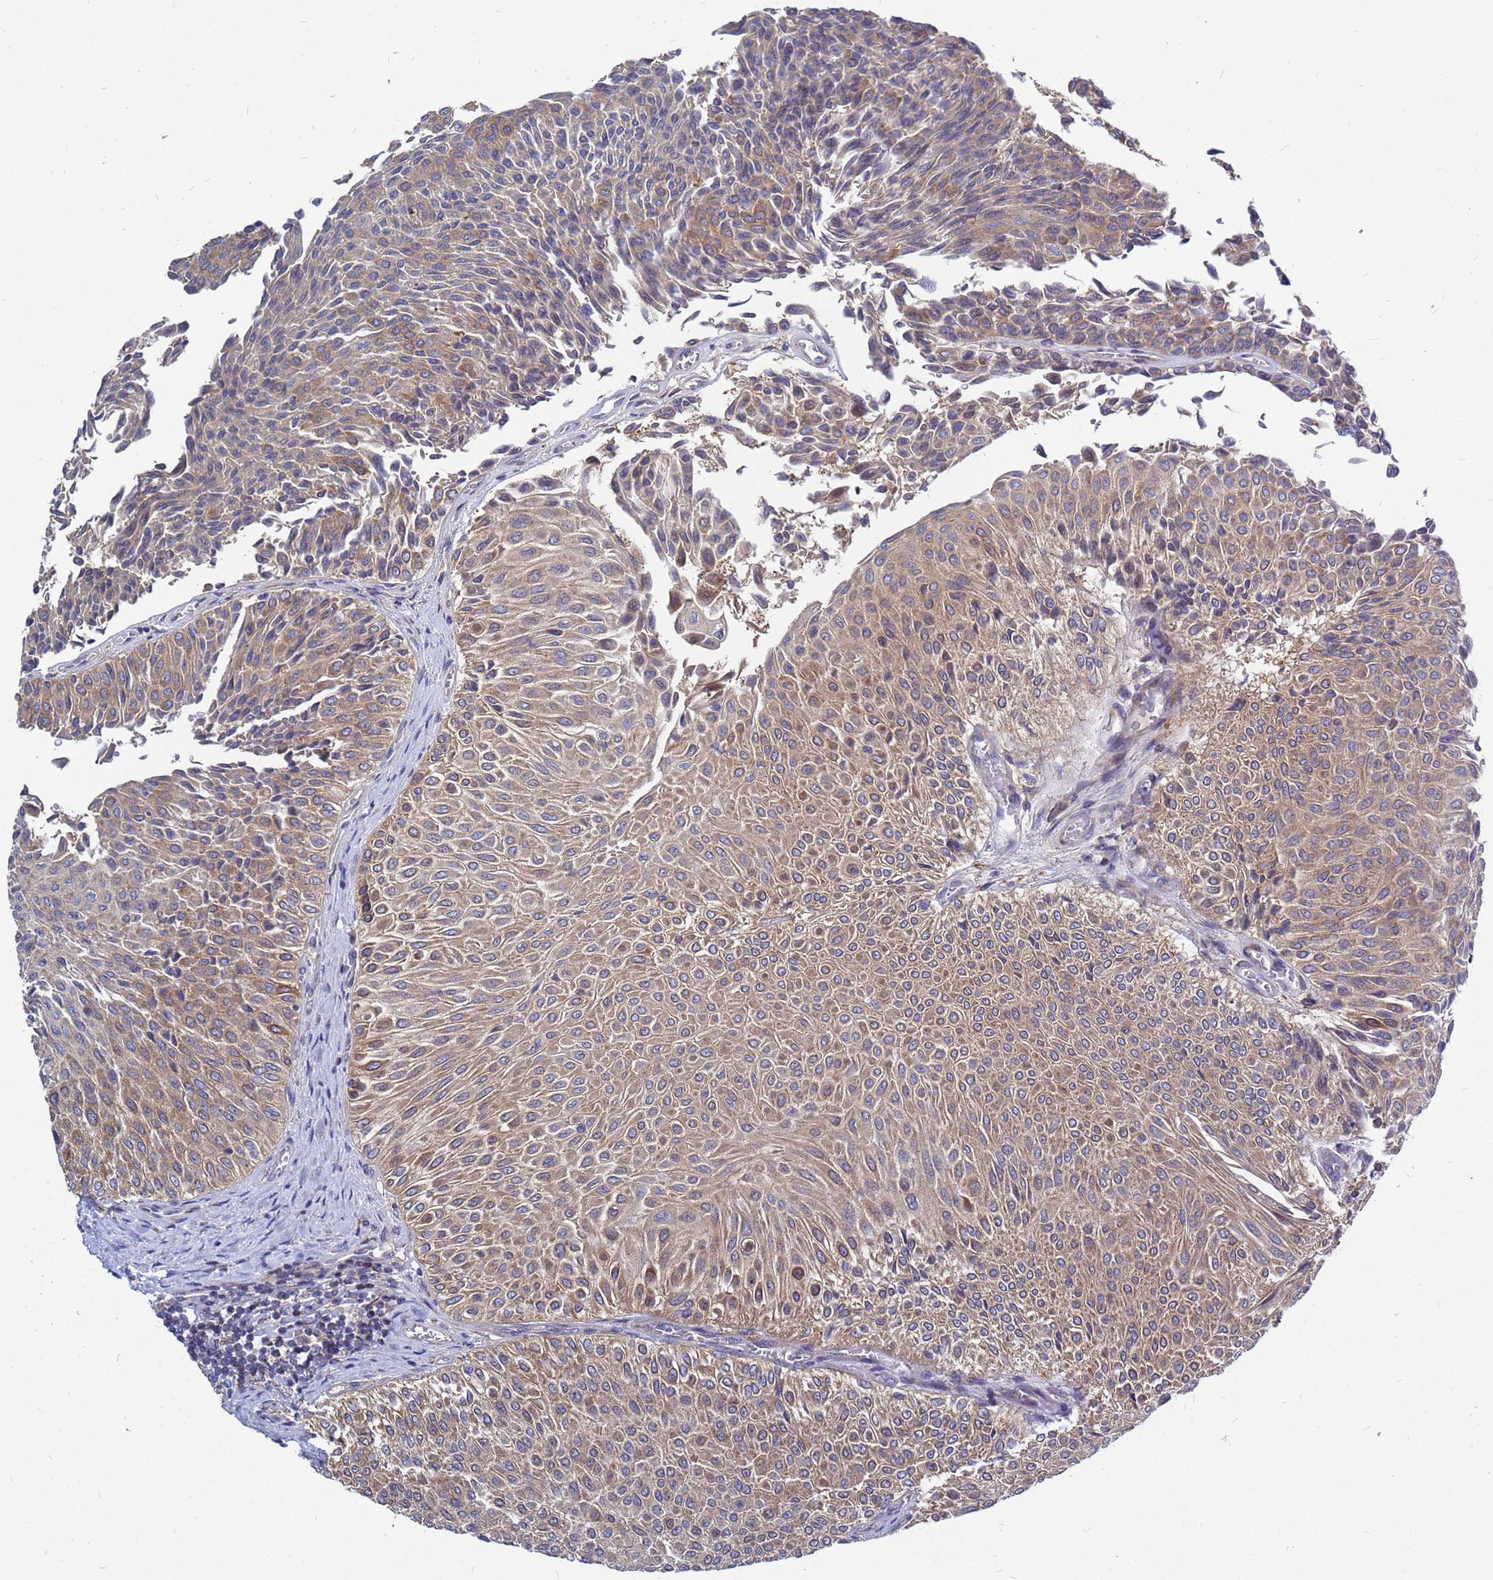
{"staining": {"intensity": "moderate", "quantity": ">75%", "location": "cytoplasmic/membranous"}, "tissue": "urothelial cancer", "cell_type": "Tumor cells", "image_type": "cancer", "snomed": [{"axis": "morphology", "description": "Urothelial carcinoma, Low grade"}, {"axis": "topography", "description": "Urinary bladder"}], "caption": "Low-grade urothelial carcinoma stained for a protein (brown) exhibits moderate cytoplasmic/membranous positive staining in approximately >75% of tumor cells.", "gene": "MOB2", "patient": {"sex": "male", "age": 78}}